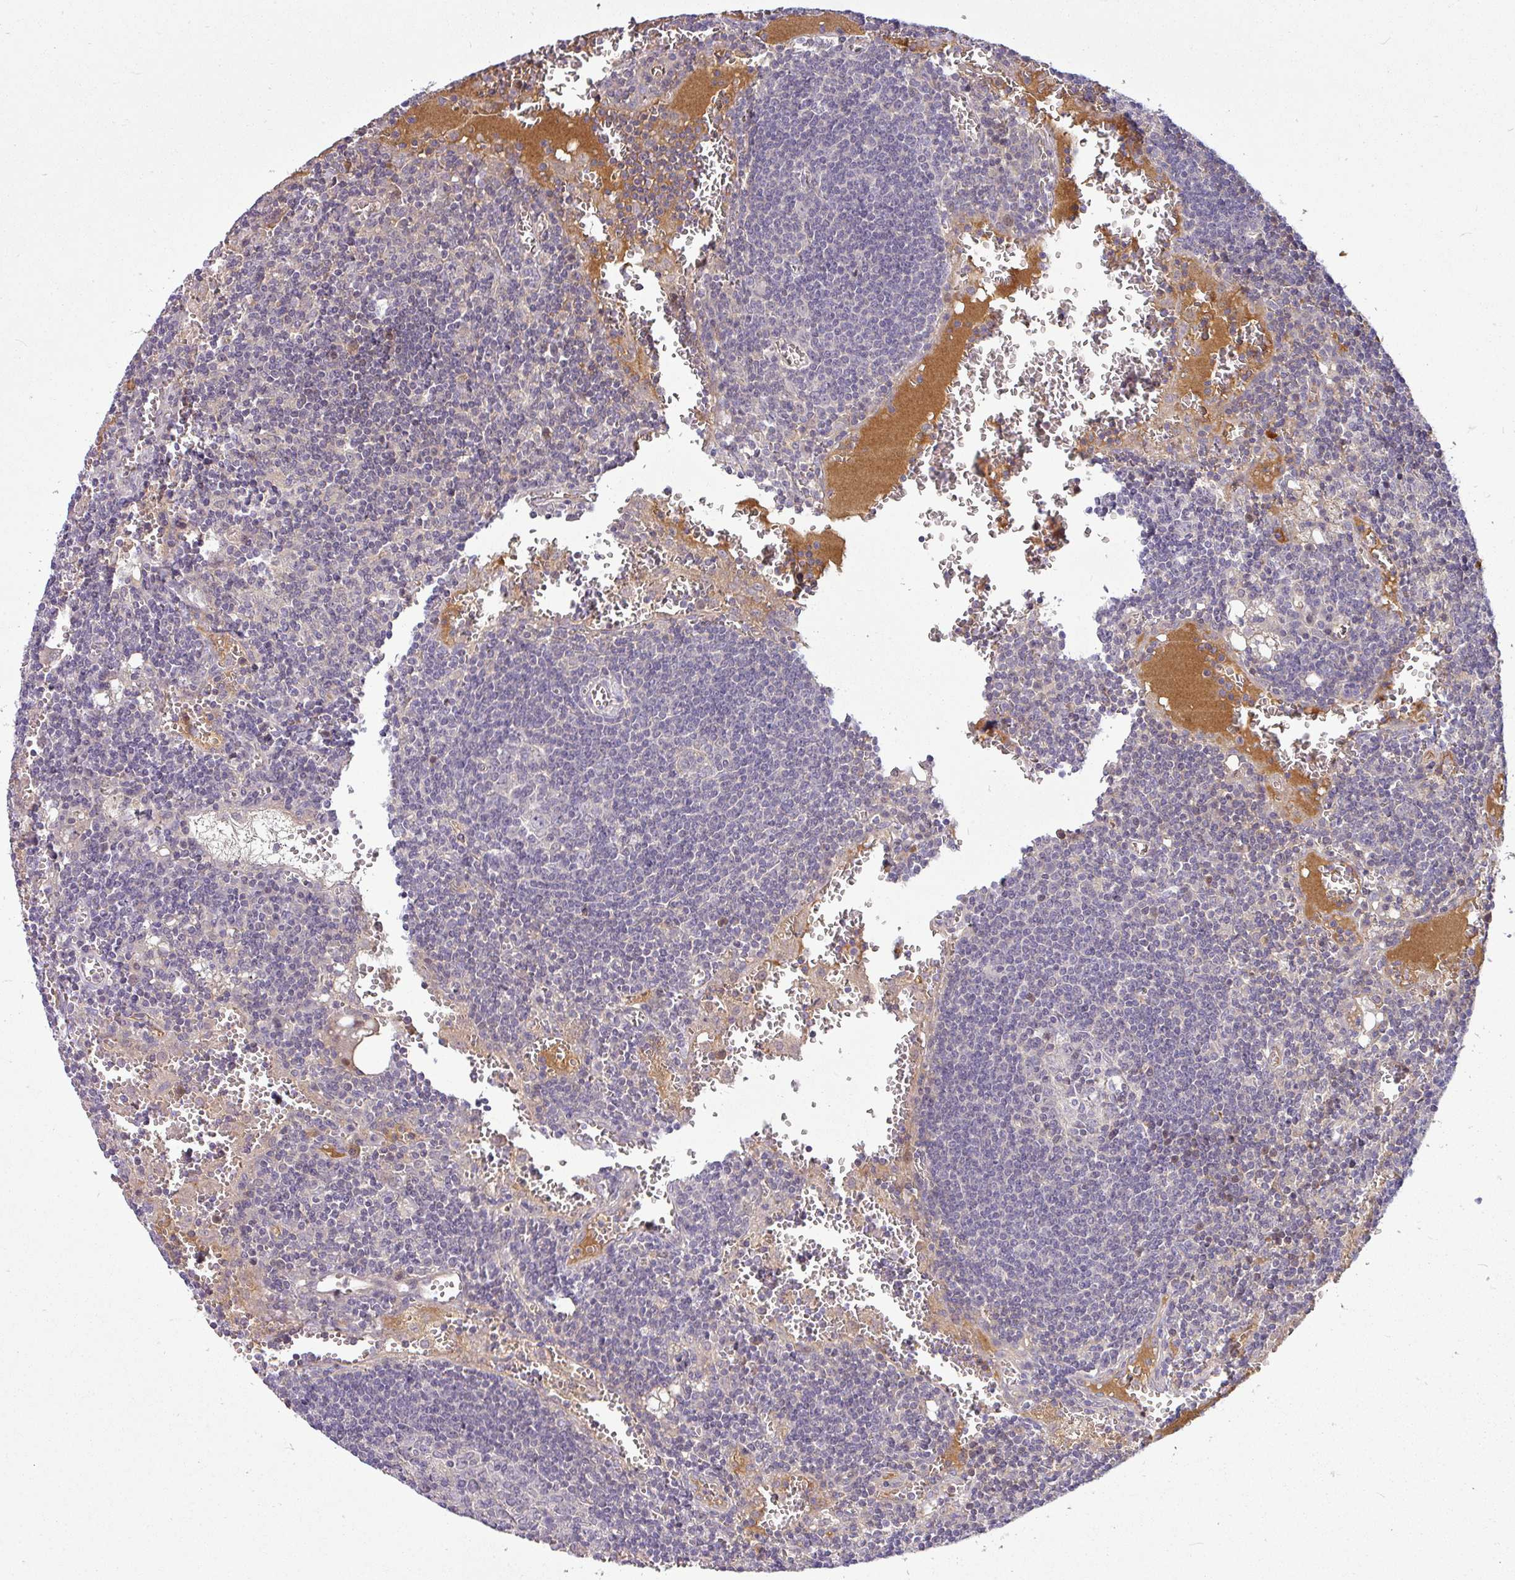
{"staining": {"intensity": "negative", "quantity": "none", "location": "none"}, "tissue": "lymph node", "cell_type": "Germinal center cells", "image_type": "normal", "snomed": [{"axis": "morphology", "description": "Normal tissue, NOS"}, {"axis": "topography", "description": "Lymph node"}], "caption": "Immunohistochemistry of benign lymph node exhibits no expression in germinal center cells.", "gene": "APOM", "patient": {"sex": "female", "age": 73}}